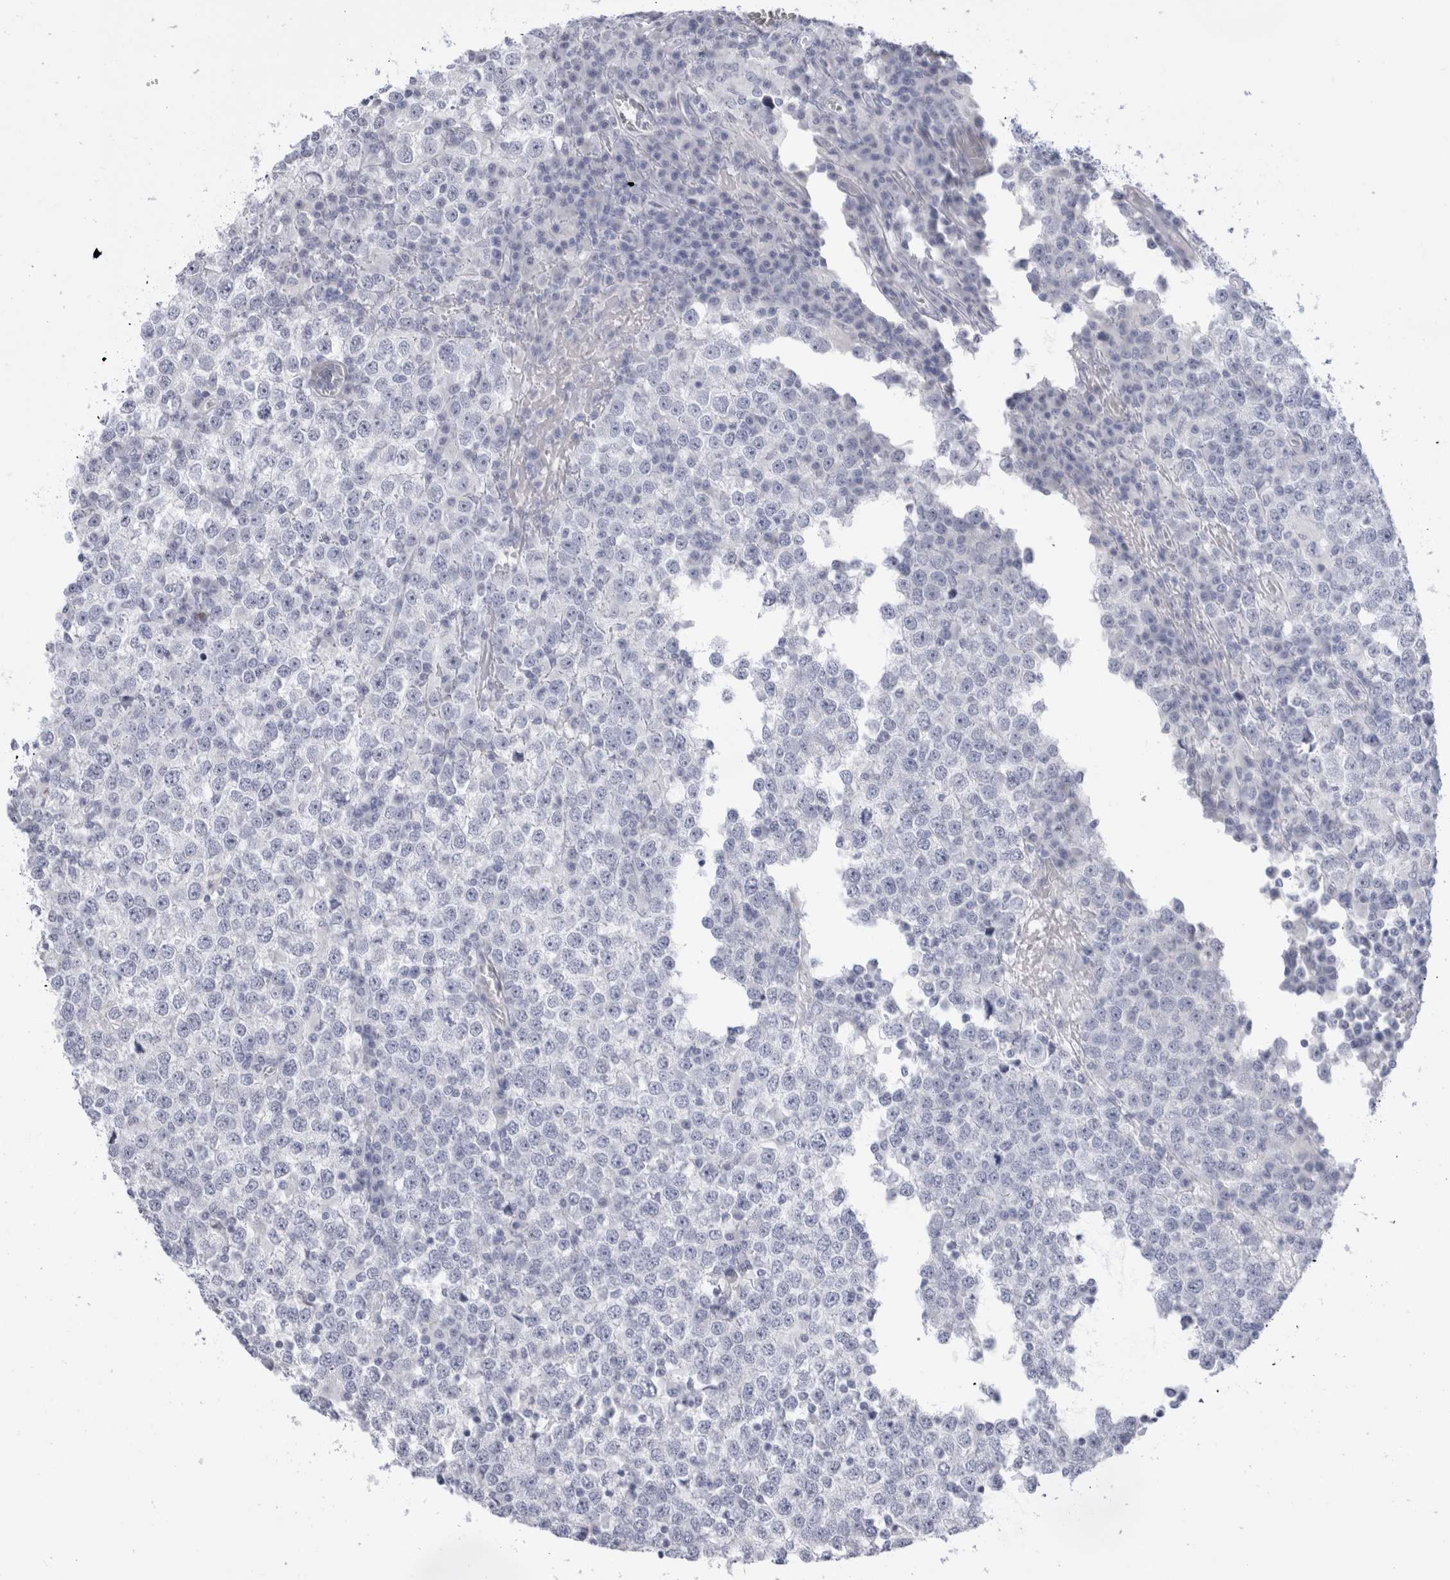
{"staining": {"intensity": "negative", "quantity": "none", "location": "none"}, "tissue": "testis cancer", "cell_type": "Tumor cells", "image_type": "cancer", "snomed": [{"axis": "morphology", "description": "Seminoma, NOS"}, {"axis": "topography", "description": "Testis"}], "caption": "Immunohistochemical staining of testis seminoma shows no significant staining in tumor cells.", "gene": "MUC15", "patient": {"sex": "male", "age": 65}}